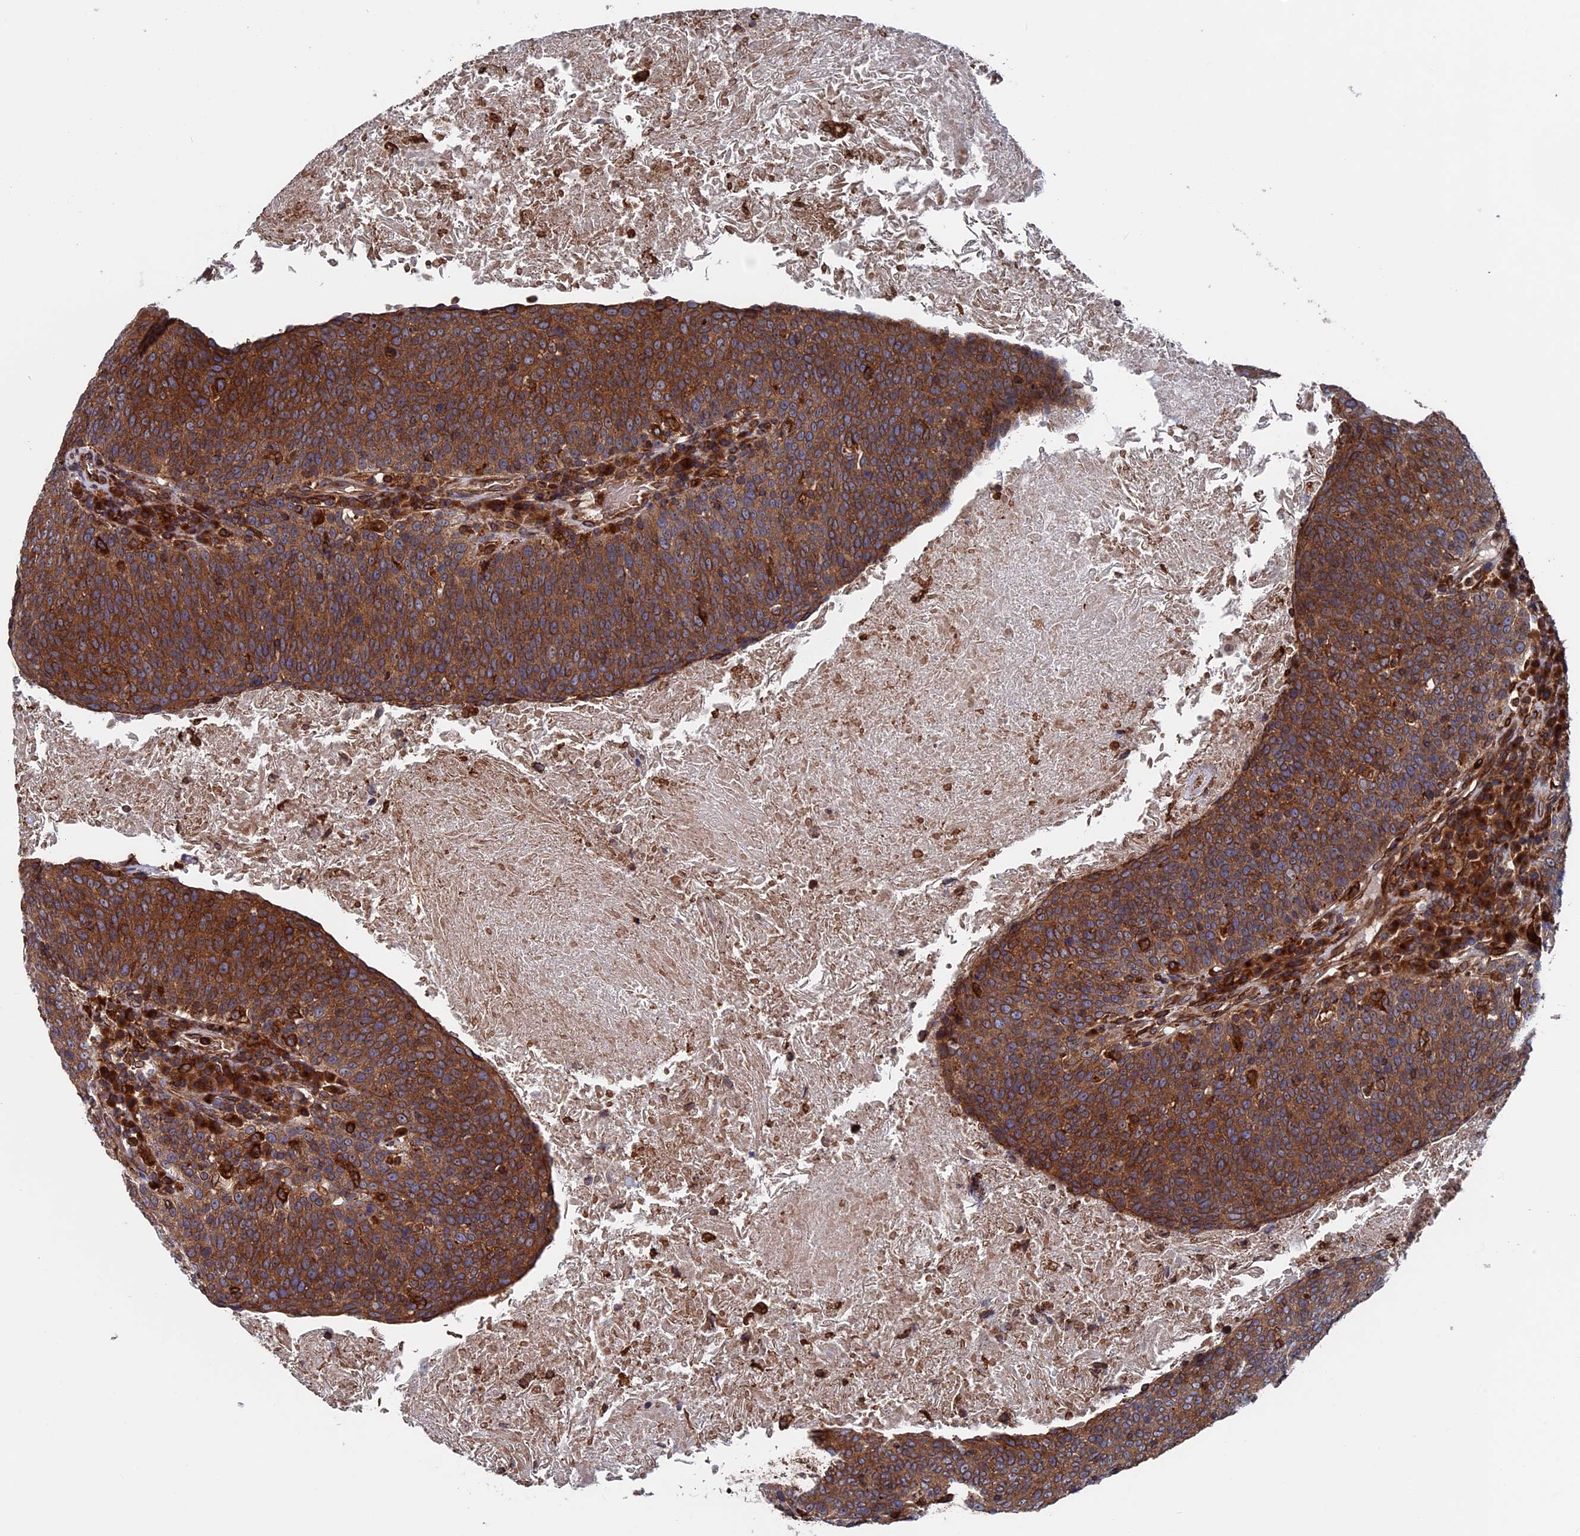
{"staining": {"intensity": "strong", "quantity": ">75%", "location": "cytoplasmic/membranous"}, "tissue": "head and neck cancer", "cell_type": "Tumor cells", "image_type": "cancer", "snomed": [{"axis": "morphology", "description": "Squamous cell carcinoma, NOS"}, {"axis": "morphology", "description": "Squamous cell carcinoma, metastatic, NOS"}, {"axis": "topography", "description": "Lymph node"}, {"axis": "topography", "description": "Head-Neck"}], "caption": "High-magnification brightfield microscopy of head and neck squamous cell carcinoma stained with DAB (3,3'-diaminobenzidine) (brown) and counterstained with hematoxylin (blue). tumor cells exhibit strong cytoplasmic/membranous positivity is identified in about>75% of cells.", "gene": "RPUSD1", "patient": {"sex": "male", "age": 62}}